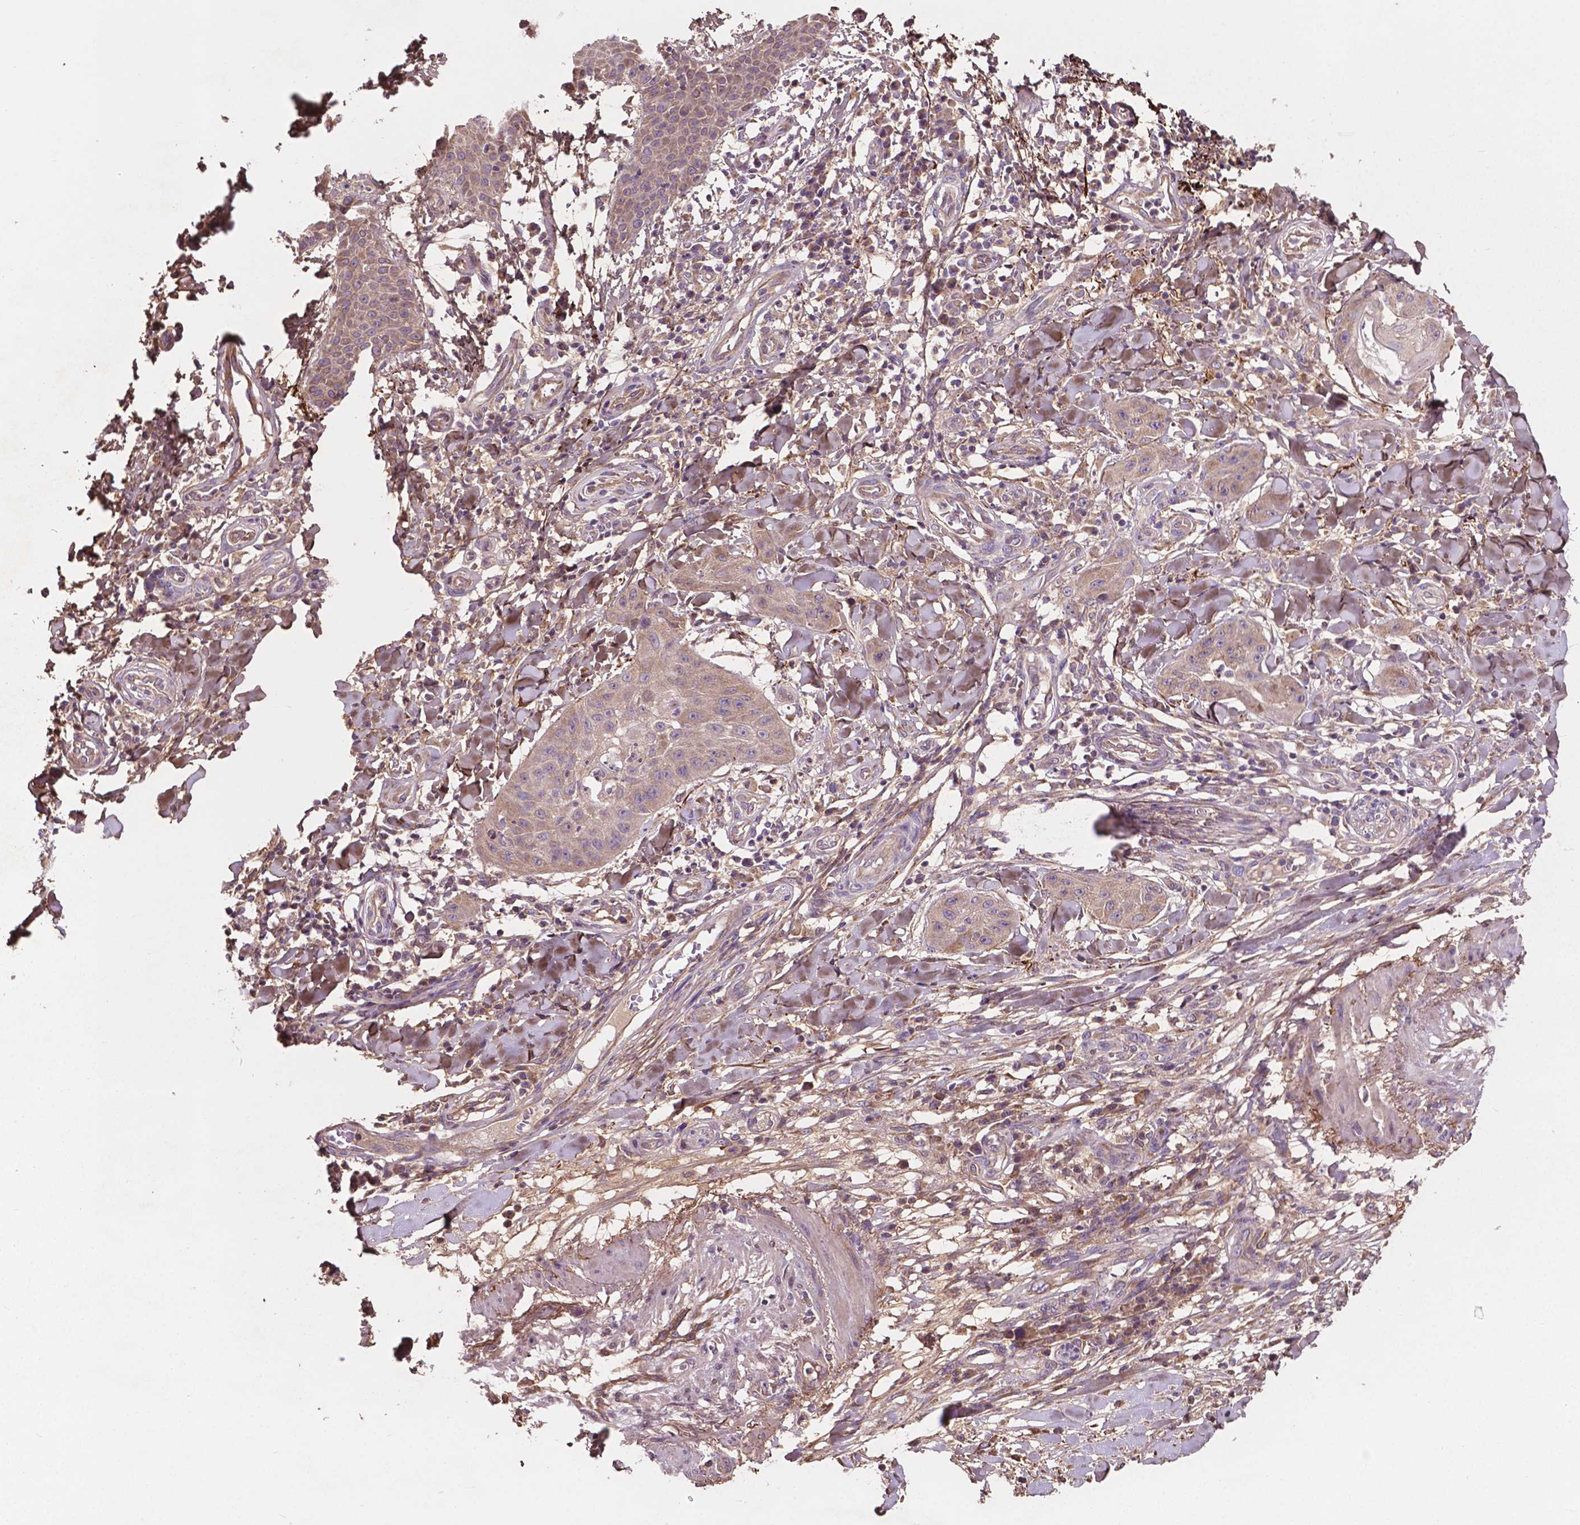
{"staining": {"intensity": "weak", "quantity": ">75%", "location": "cytoplasmic/membranous"}, "tissue": "skin cancer", "cell_type": "Tumor cells", "image_type": "cancer", "snomed": [{"axis": "morphology", "description": "Squamous cell carcinoma, NOS"}, {"axis": "topography", "description": "Skin"}], "caption": "A histopathology image of human skin cancer (squamous cell carcinoma) stained for a protein reveals weak cytoplasmic/membranous brown staining in tumor cells. The protein is shown in brown color, while the nuclei are stained blue.", "gene": "GJA9", "patient": {"sex": "male", "age": 70}}